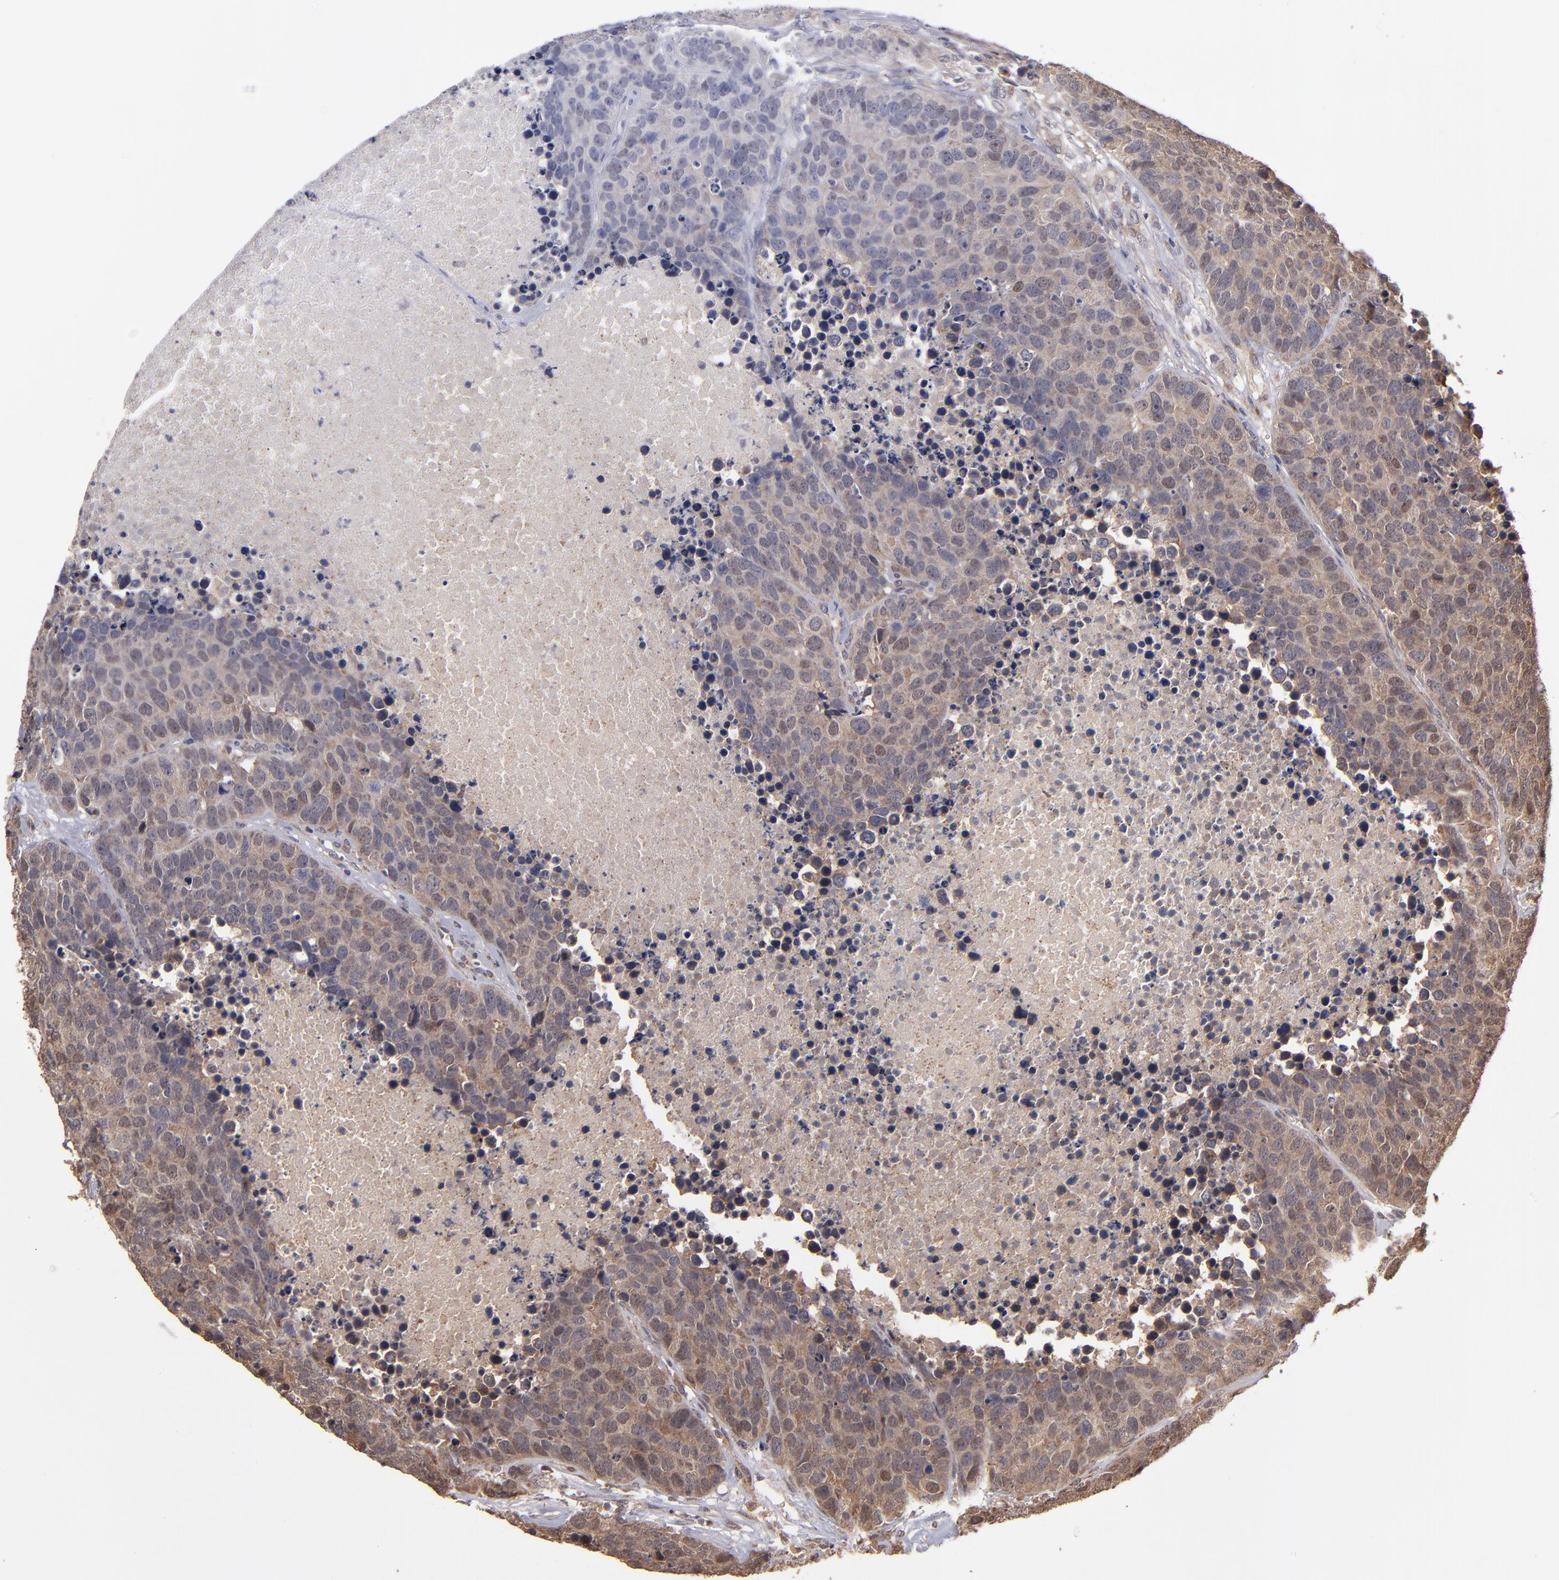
{"staining": {"intensity": "weak", "quantity": "25%-75%", "location": "cytoplasmic/membranous"}, "tissue": "carcinoid", "cell_type": "Tumor cells", "image_type": "cancer", "snomed": [{"axis": "morphology", "description": "Carcinoid, malignant, NOS"}, {"axis": "topography", "description": "Lung"}], "caption": "Protein analysis of malignant carcinoid tissue demonstrates weak cytoplasmic/membranous staining in approximately 25%-75% of tumor cells.", "gene": "NFE2L2", "patient": {"sex": "male", "age": 60}}